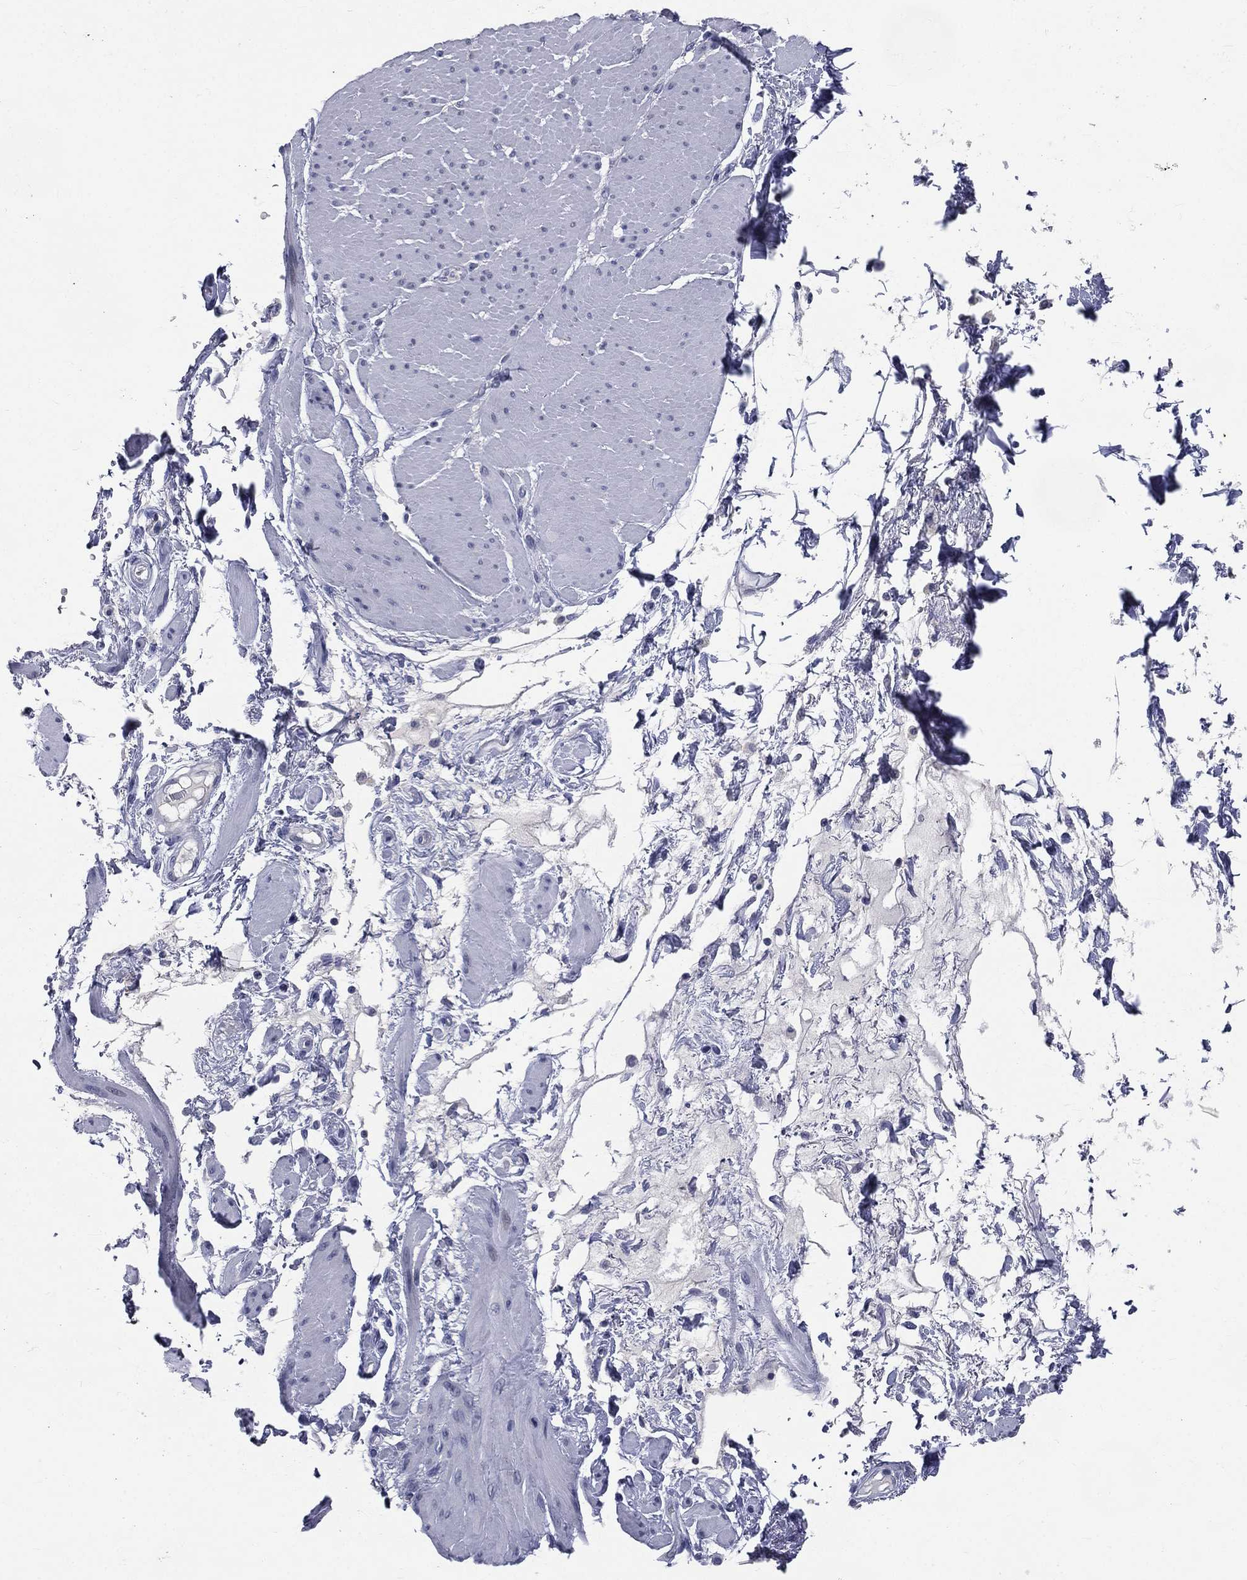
{"staining": {"intensity": "negative", "quantity": "none", "location": "none"}, "tissue": "smooth muscle", "cell_type": "Smooth muscle cells", "image_type": "normal", "snomed": [{"axis": "morphology", "description": "Normal tissue, NOS"}, {"axis": "topography", "description": "Smooth muscle"}, {"axis": "topography", "description": "Anal"}], "caption": "IHC photomicrograph of benign smooth muscle: human smooth muscle stained with DAB reveals no significant protein expression in smooth muscle cells. (DAB immunohistochemistry (IHC), high magnification).", "gene": "IFT27", "patient": {"sex": "male", "age": 83}}